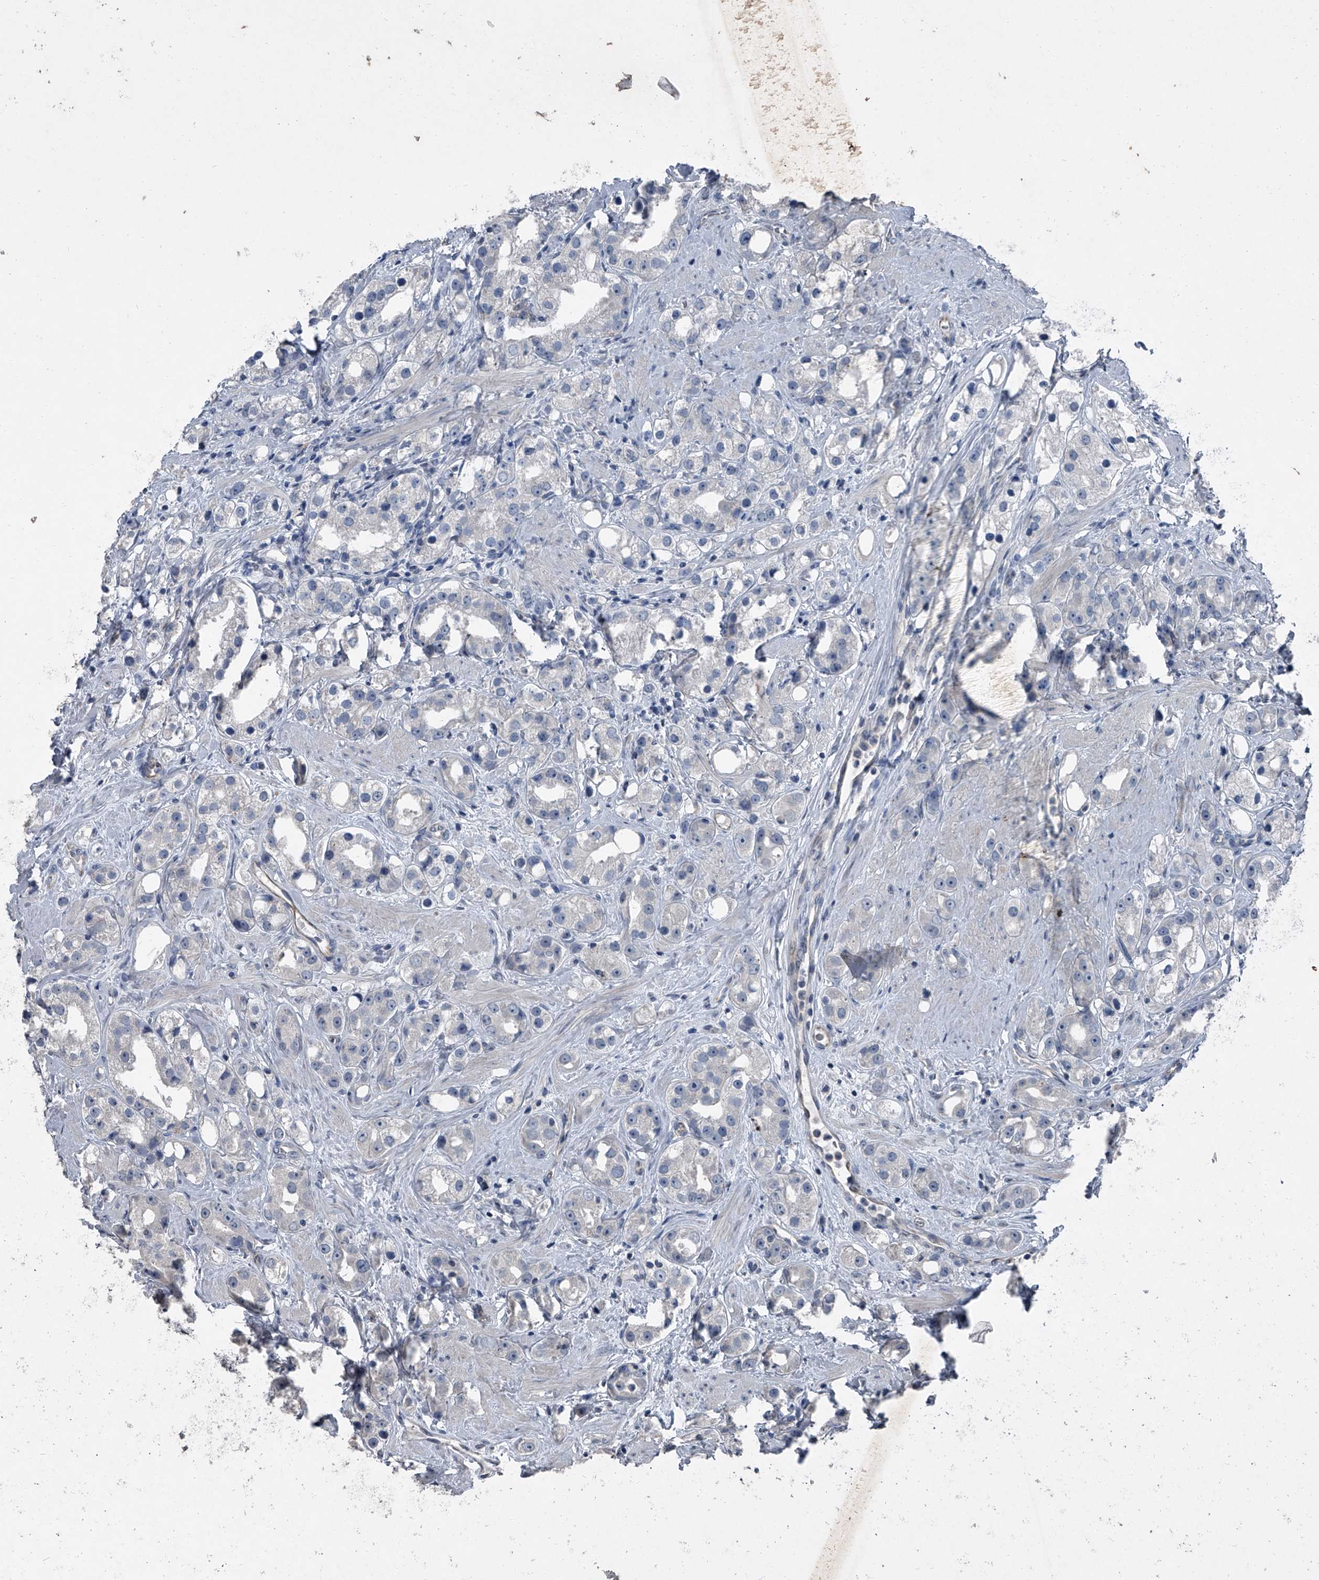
{"staining": {"intensity": "negative", "quantity": "none", "location": "none"}, "tissue": "prostate cancer", "cell_type": "Tumor cells", "image_type": "cancer", "snomed": [{"axis": "morphology", "description": "Adenocarcinoma, NOS"}, {"axis": "topography", "description": "Prostate"}], "caption": "Photomicrograph shows no protein positivity in tumor cells of adenocarcinoma (prostate) tissue.", "gene": "HEPHL1", "patient": {"sex": "male", "age": 79}}